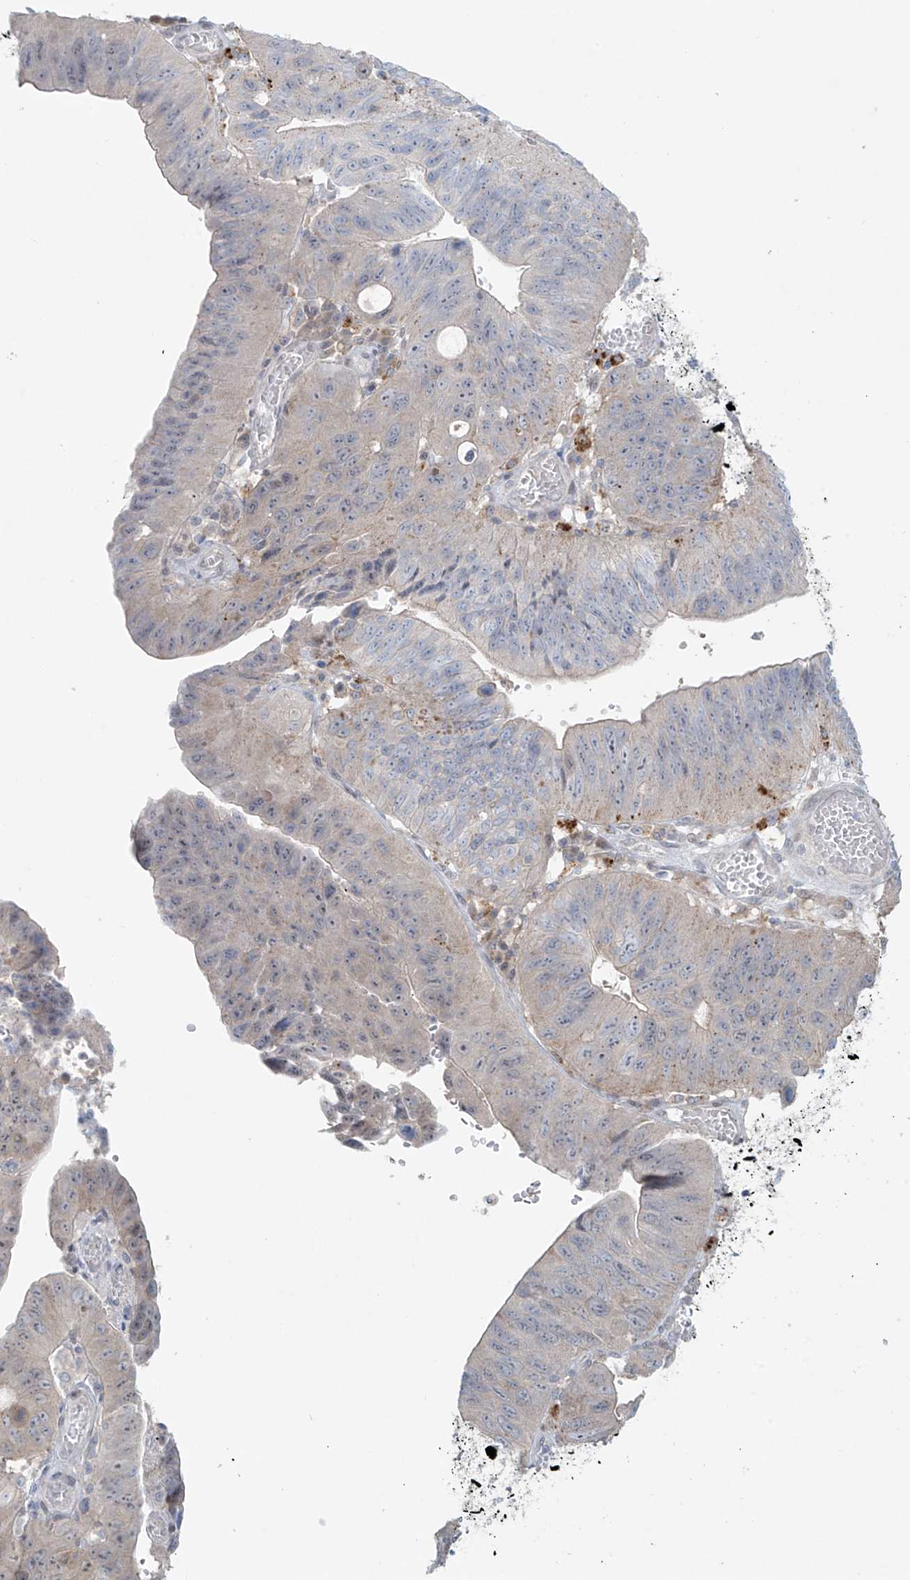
{"staining": {"intensity": "weak", "quantity": "<25%", "location": "cytoplasmic/membranous"}, "tissue": "stomach cancer", "cell_type": "Tumor cells", "image_type": "cancer", "snomed": [{"axis": "morphology", "description": "Adenocarcinoma, NOS"}, {"axis": "topography", "description": "Stomach"}], "caption": "High magnification brightfield microscopy of stomach adenocarcinoma stained with DAB (brown) and counterstained with hematoxylin (blue): tumor cells show no significant staining.", "gene": "PPAT", "patient": {"sex": "male", "age": 59}}